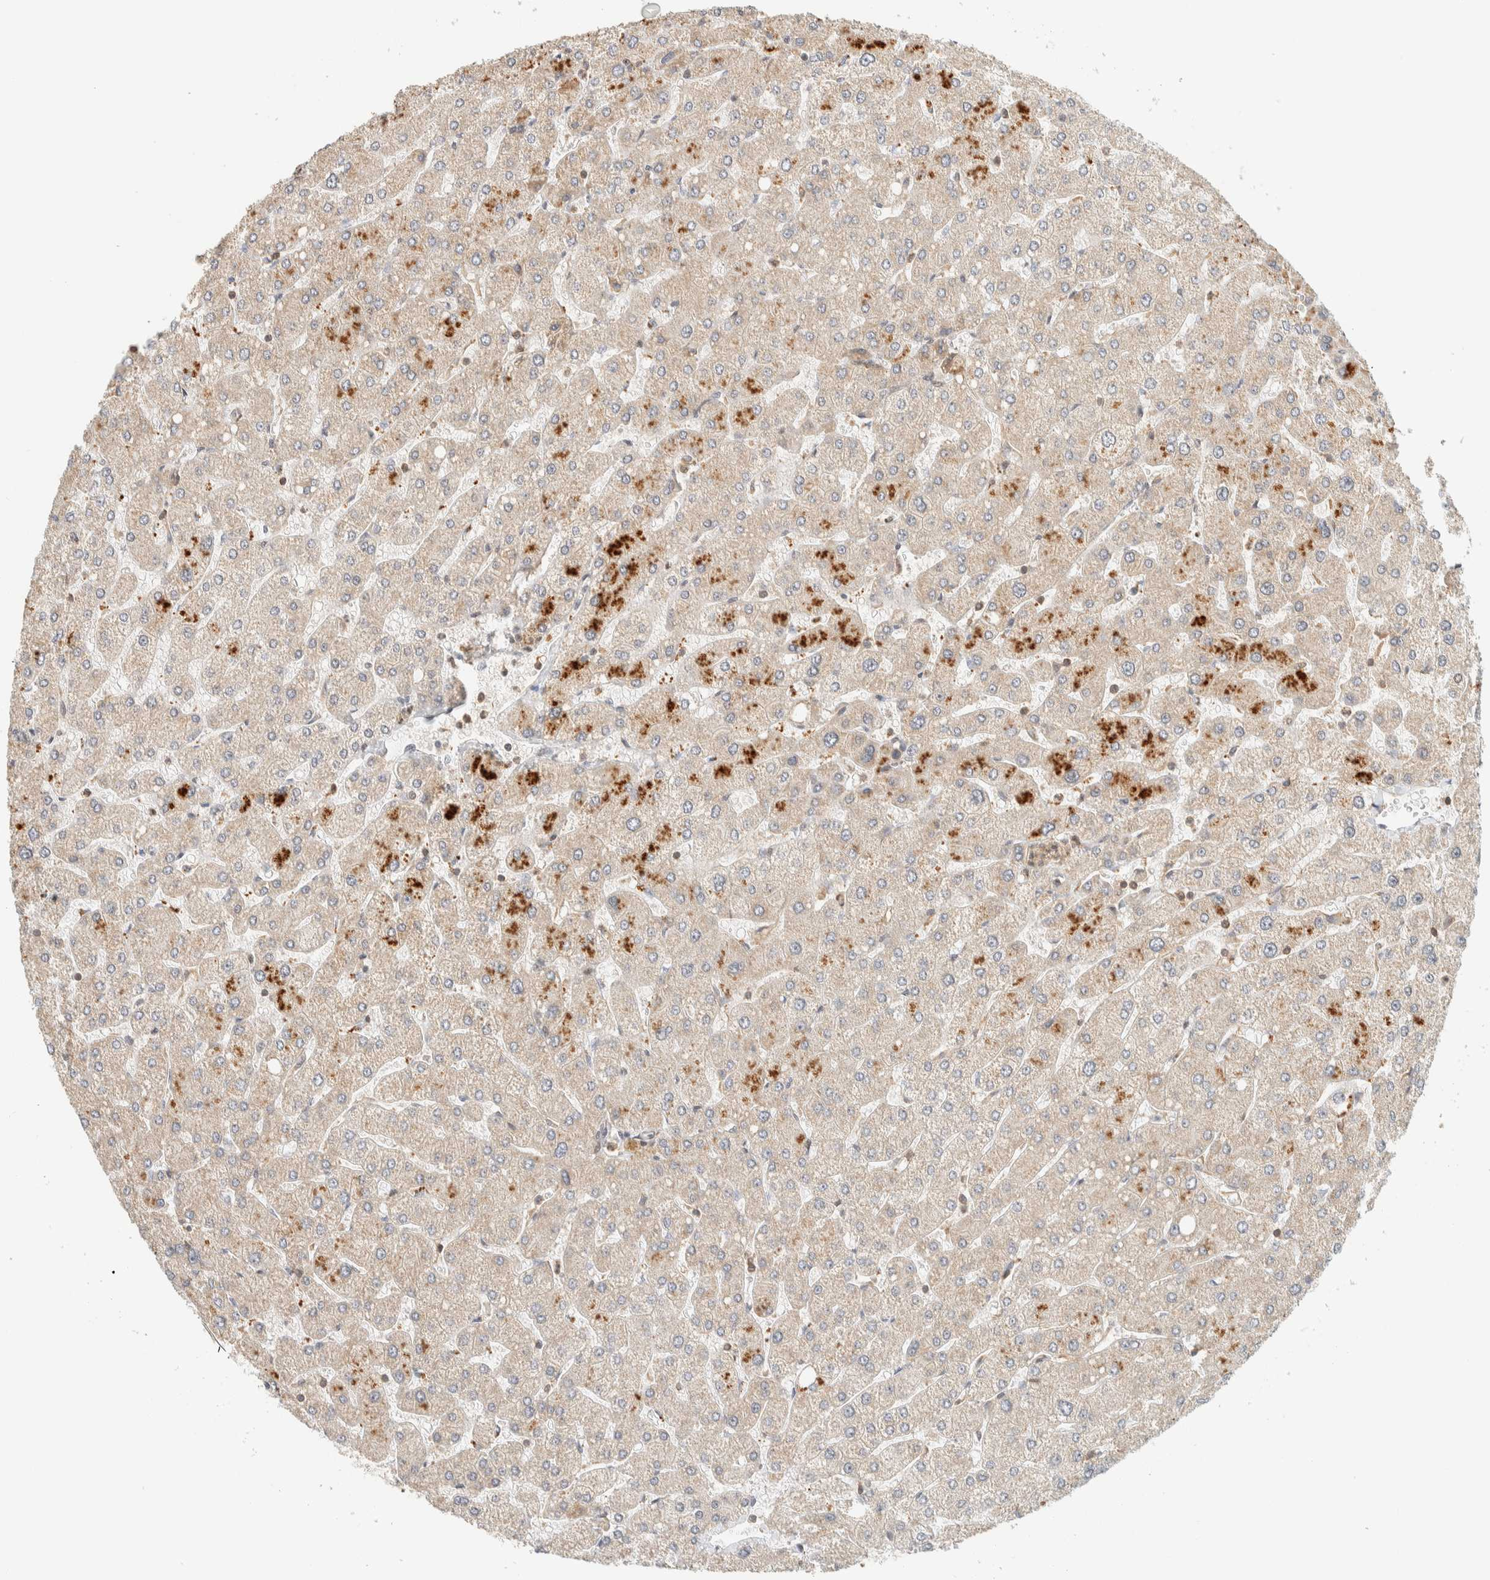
{"staining": {"intensity": "weak", "quantity": "<25%", "location": "cytoplasmic/membranous"}, "tissue": "liver", "cell_type": "Cholangiocytes", "image_type": "normal", "snomed": [{"axis": "morphology", "description": "Normal tissue, NOS"}, {"axis": "topography", "description": "Liver"}], "caption": "The histopathology image exhibits no significant expression in cholangiocytes of liver. (DAB immunohistochemistry visualized using brightfield microscopy, high magnification).", "gene": "ARFGEF1", "patient": {"sex": "male", "age": 55}}